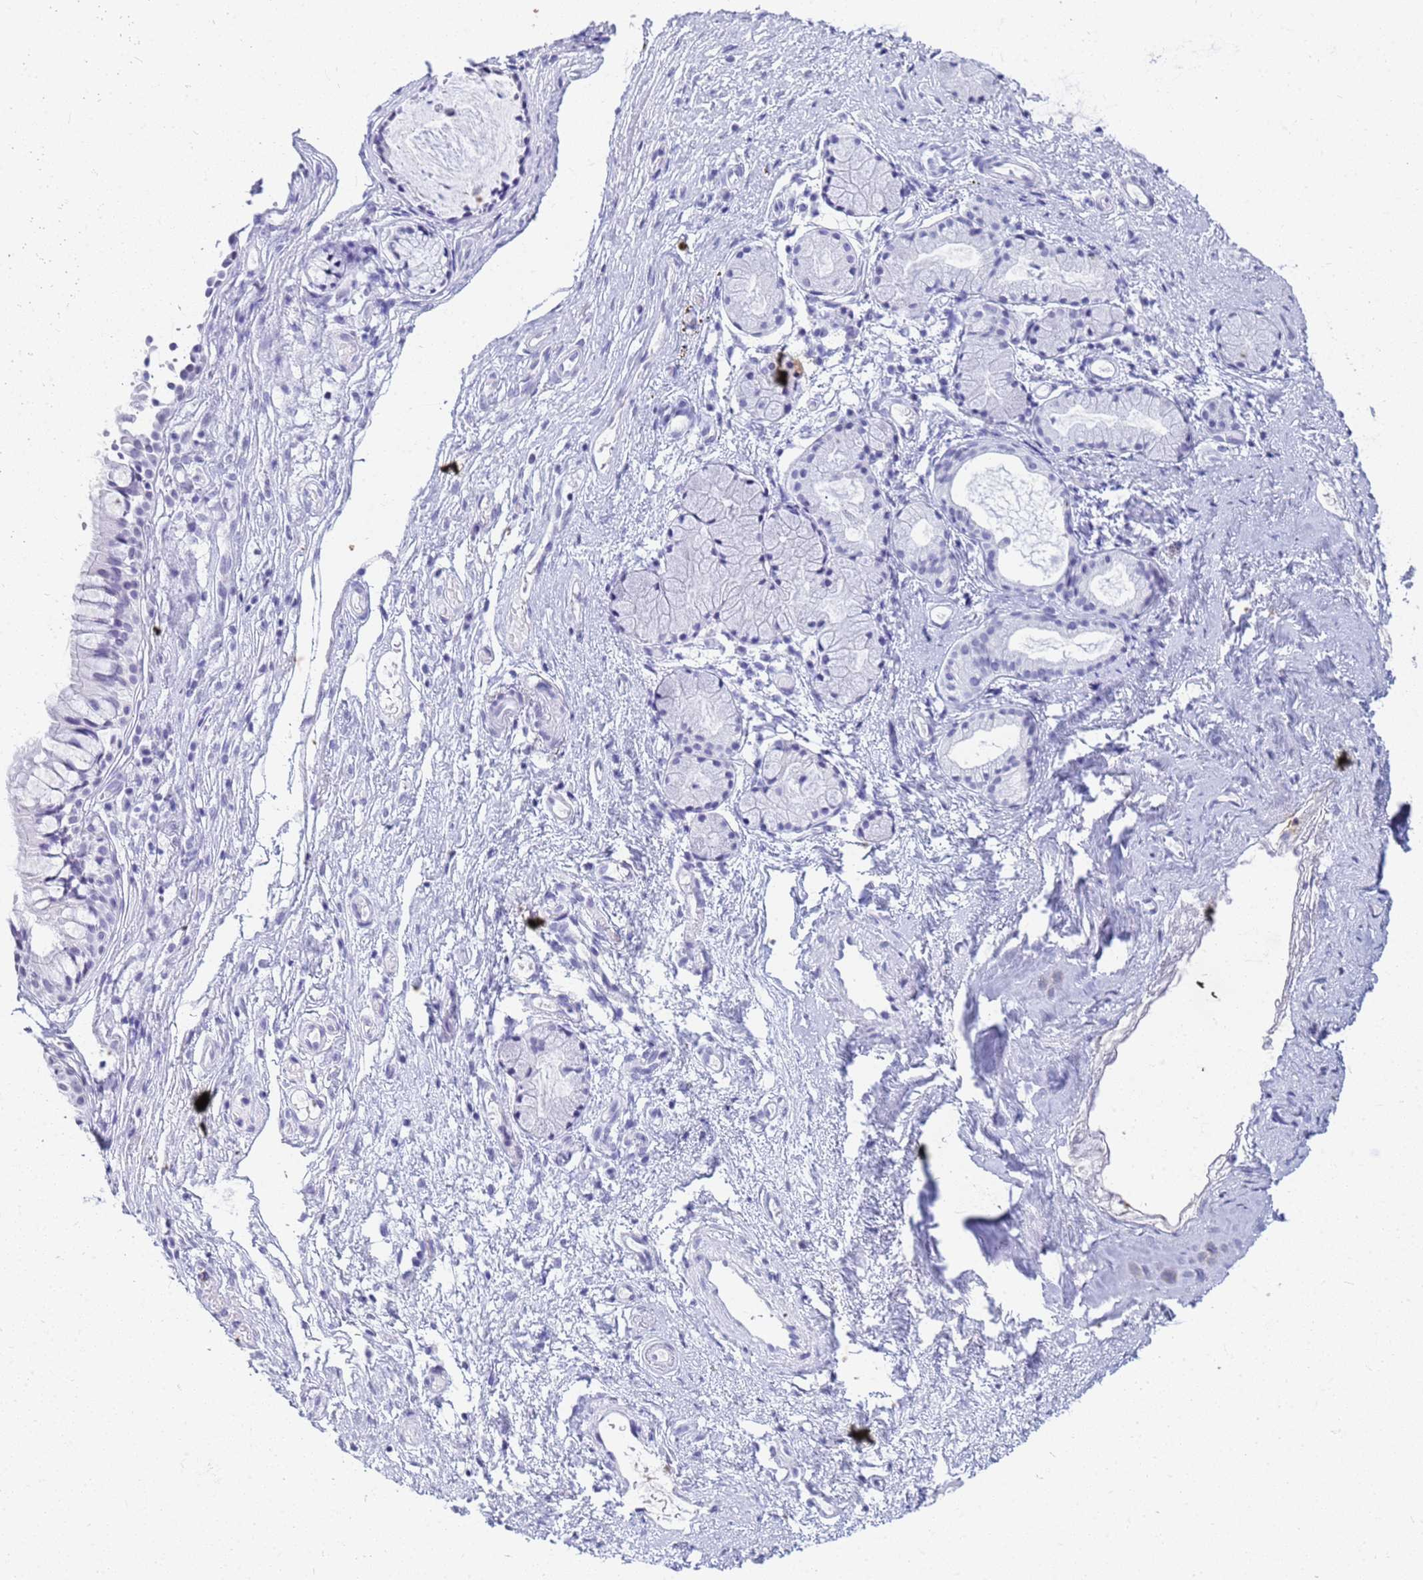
{"staining": {"intensity": "negative", "quantity": "none", "location": "none"}, "tissue": "nasopharynx", "cell_type": "Respiratory epithelial cells", "image_type": "normal", "snomed": [{"axis": "morphology", "description": "Normal tissue, NOS"}, {"axis": "topography", "description": "Nasopharynx"}], "caption": "The micrograph shows no significant expression in respiratory epithelial cells of nasopharynx.", "gene": "SLC7A9", "patient": {"sex": "male", "age": 82}}